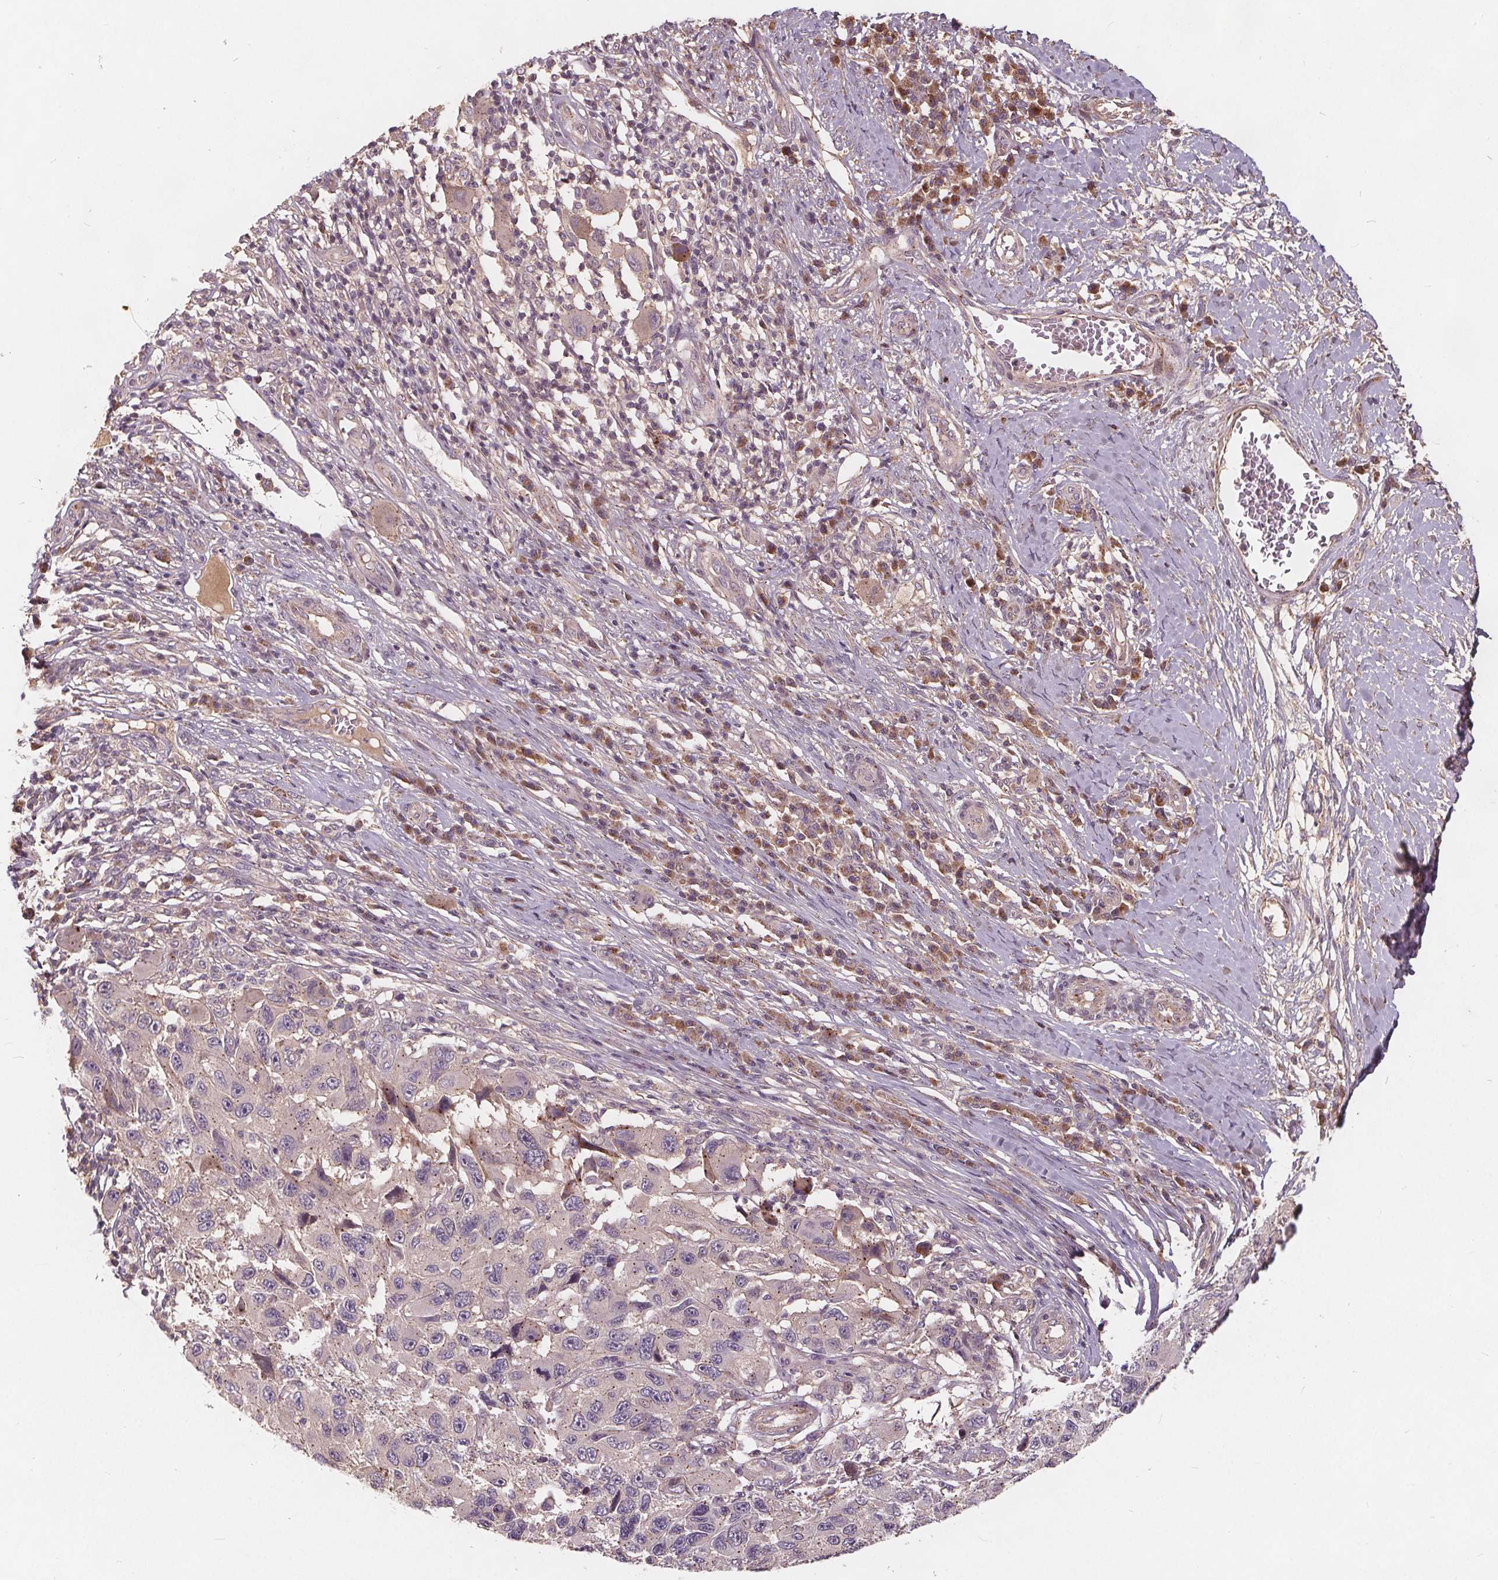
{"staining": {"intensity": "negative", "quantity": "none", "location": "none"}, "tissue": "melanoma", "cell_type": "Tumor cells", "image_type": "cancer", "snomed": [{"axis": "morphology", "description": "Malignant melanoma, NOS"}, {"axis": "topography", "description": "Skin"}], "caption": "The micrograph demonstrates no staining of tumor cells in malignant melanoma. (Immunohistochemistry, brightfield microscopy, high magnification).", "gene": "CSNK1G2", "patient": {"sex": "male", "age": 53}}